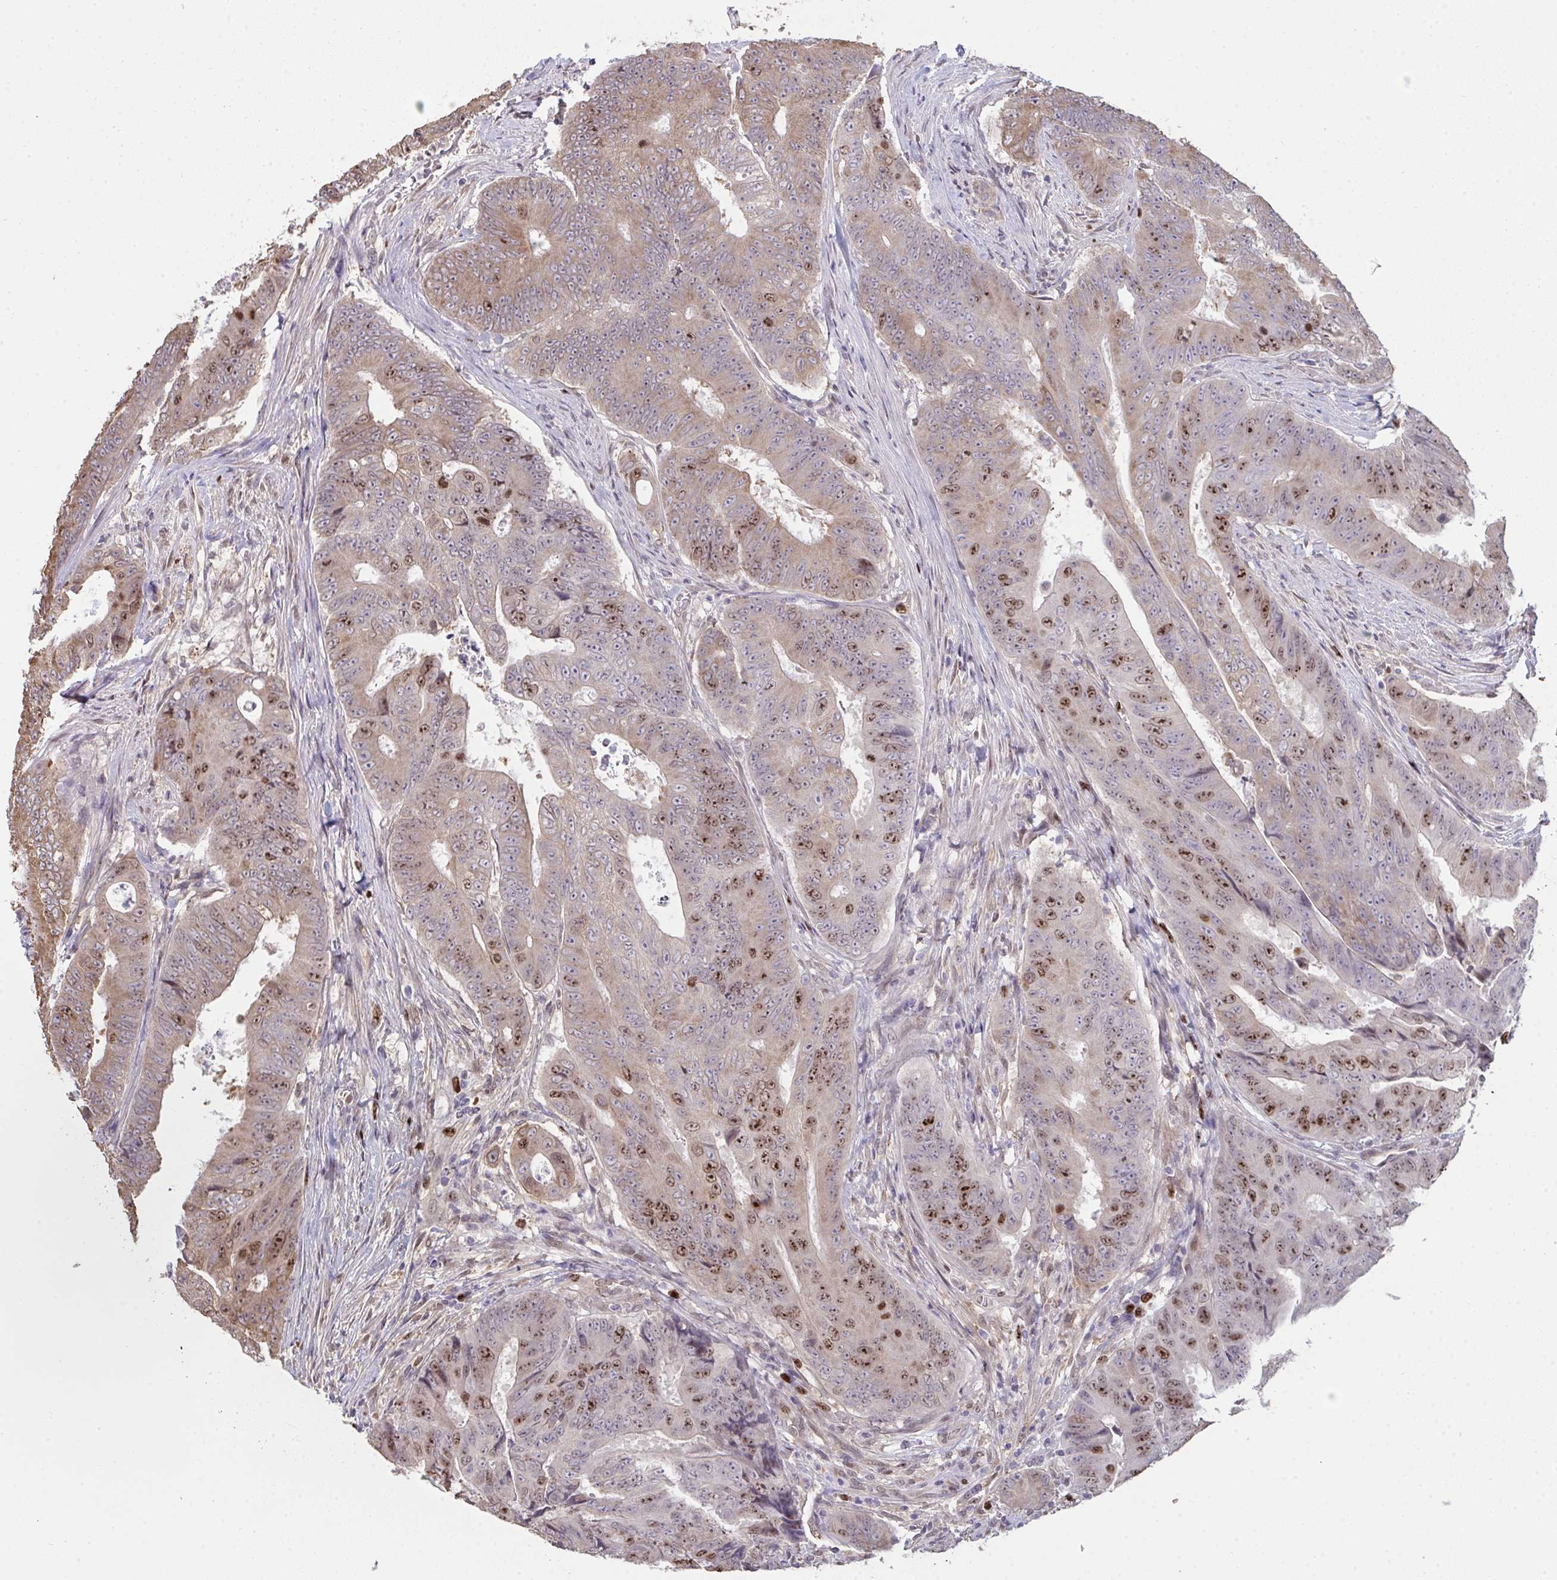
{"staining": {"intensity": "strong", "quantity": "25%-75%", "location": "cytoplasmic/membranous,nuclear"}, "tissue": "colorectal cancer", "cell_type": "Tumor cells", "image_type": "cancer", "snomed": [{"axis": "morphology", "description": "Adenocarcinoma, NOS"}, {"axis": "topography", "description": "Colon"}], "caption": "Approximately 25%-75% of tumor cells in human colorectal cancer show strong cytoplasmic/membranous and nuclear protein positivity as visualized by brown immunohistochemical staining.", "gene": "SETD7", "patient": {"sex": "female", "age": 48}}